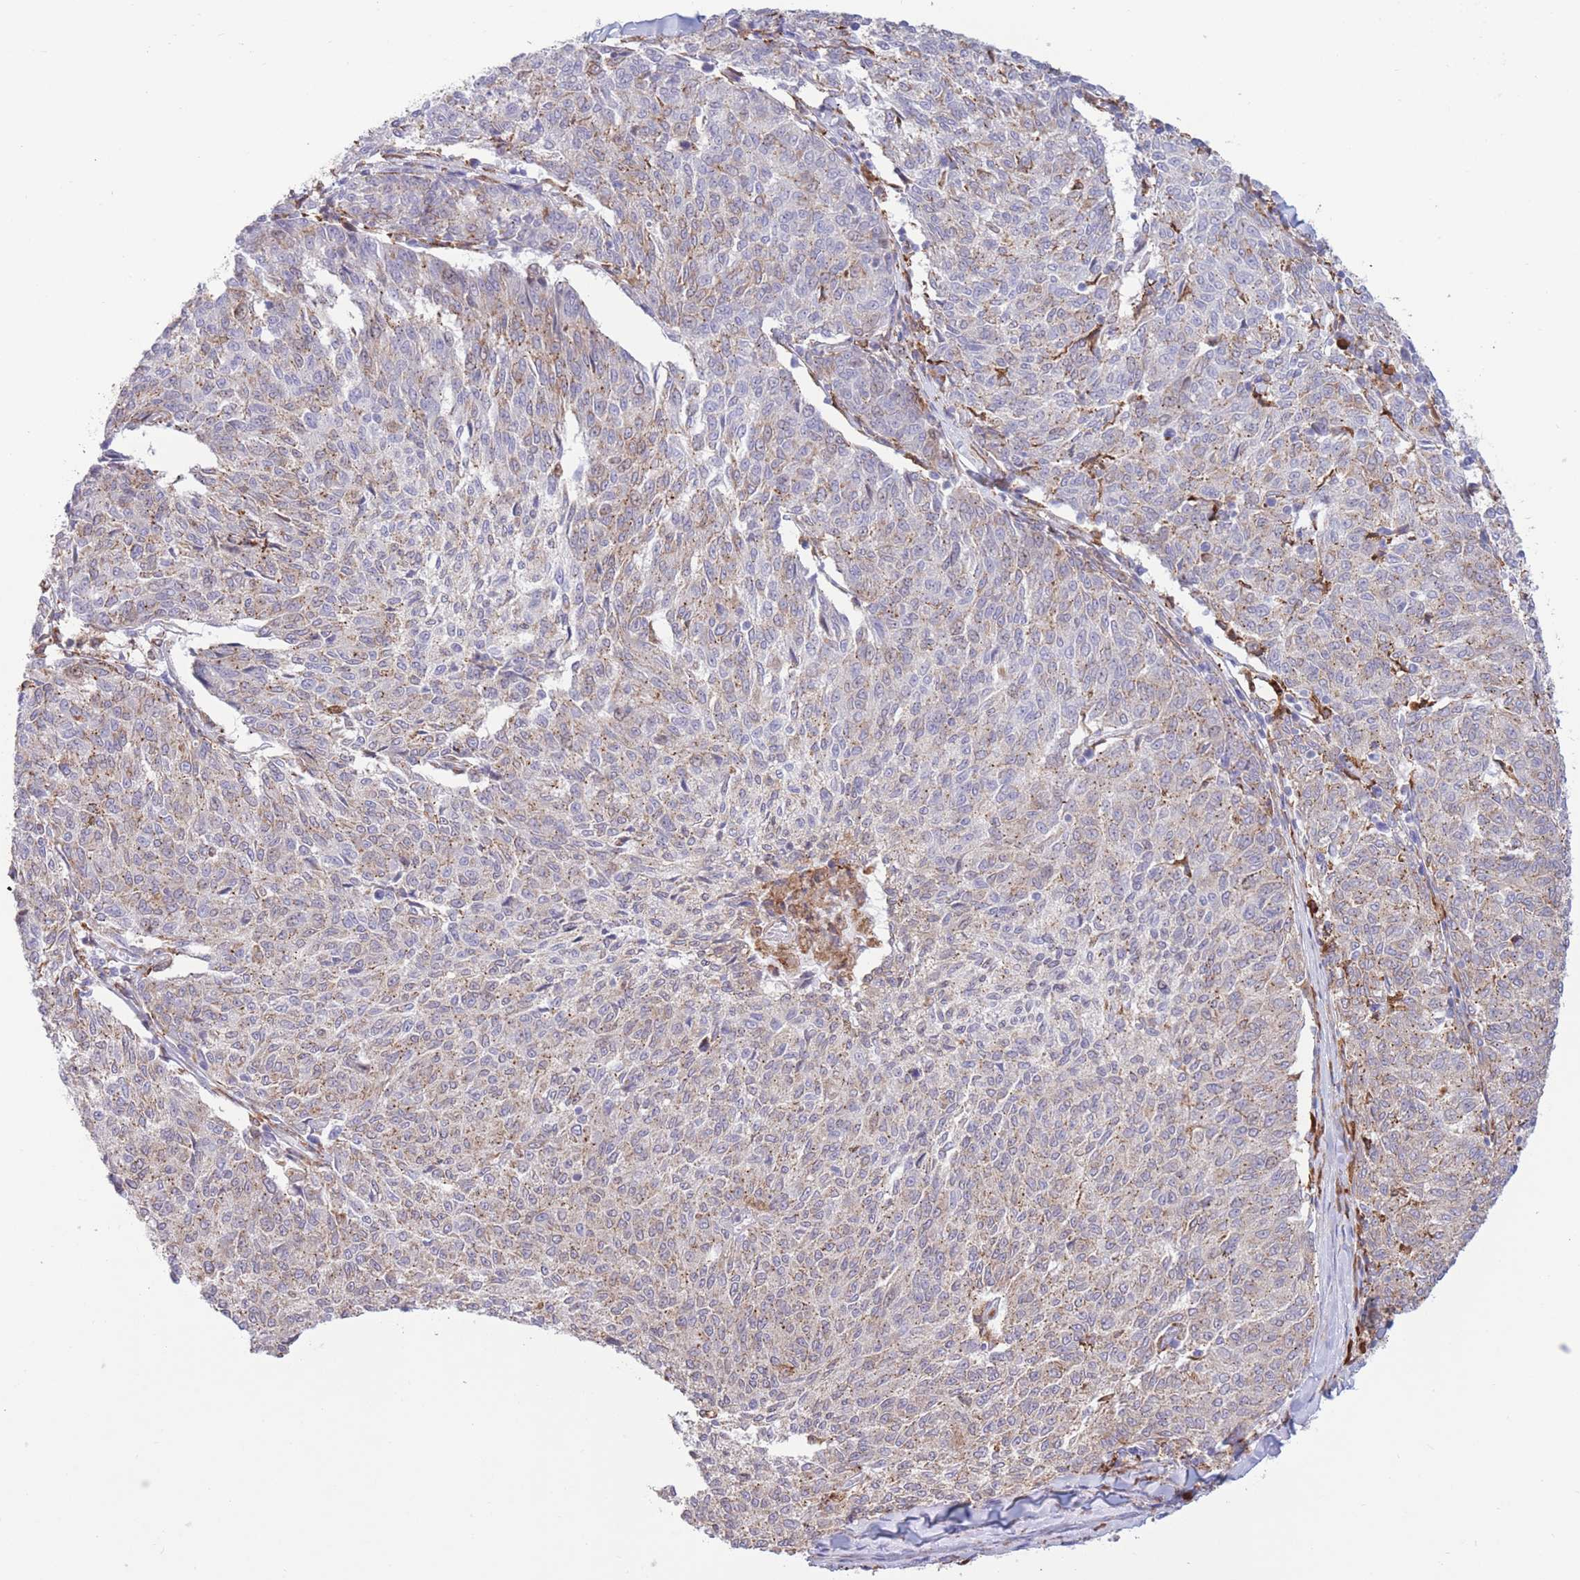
{"staining": {"intensity": "weak", "quantity": "25%-75%", "location": "cytoplasmic/membranous"}, "tissue": "melanoma", "cell_type": "Tumor cells", "image_type": "cancer", "snomed": [{"axis": "morphology", "description": "Malignant melanoma, NOS"}, {"axis": "topography", "description": "Skin"}], "caption": "This photomicrograph displays immunohistochemistry (IHC) staining of melanoma, with low weak cytoplasmic/membranous expression in about 25%-75% of tumor cells.", "gene": "MYDGF", "patient": {"sex": "female", "age": 72}}